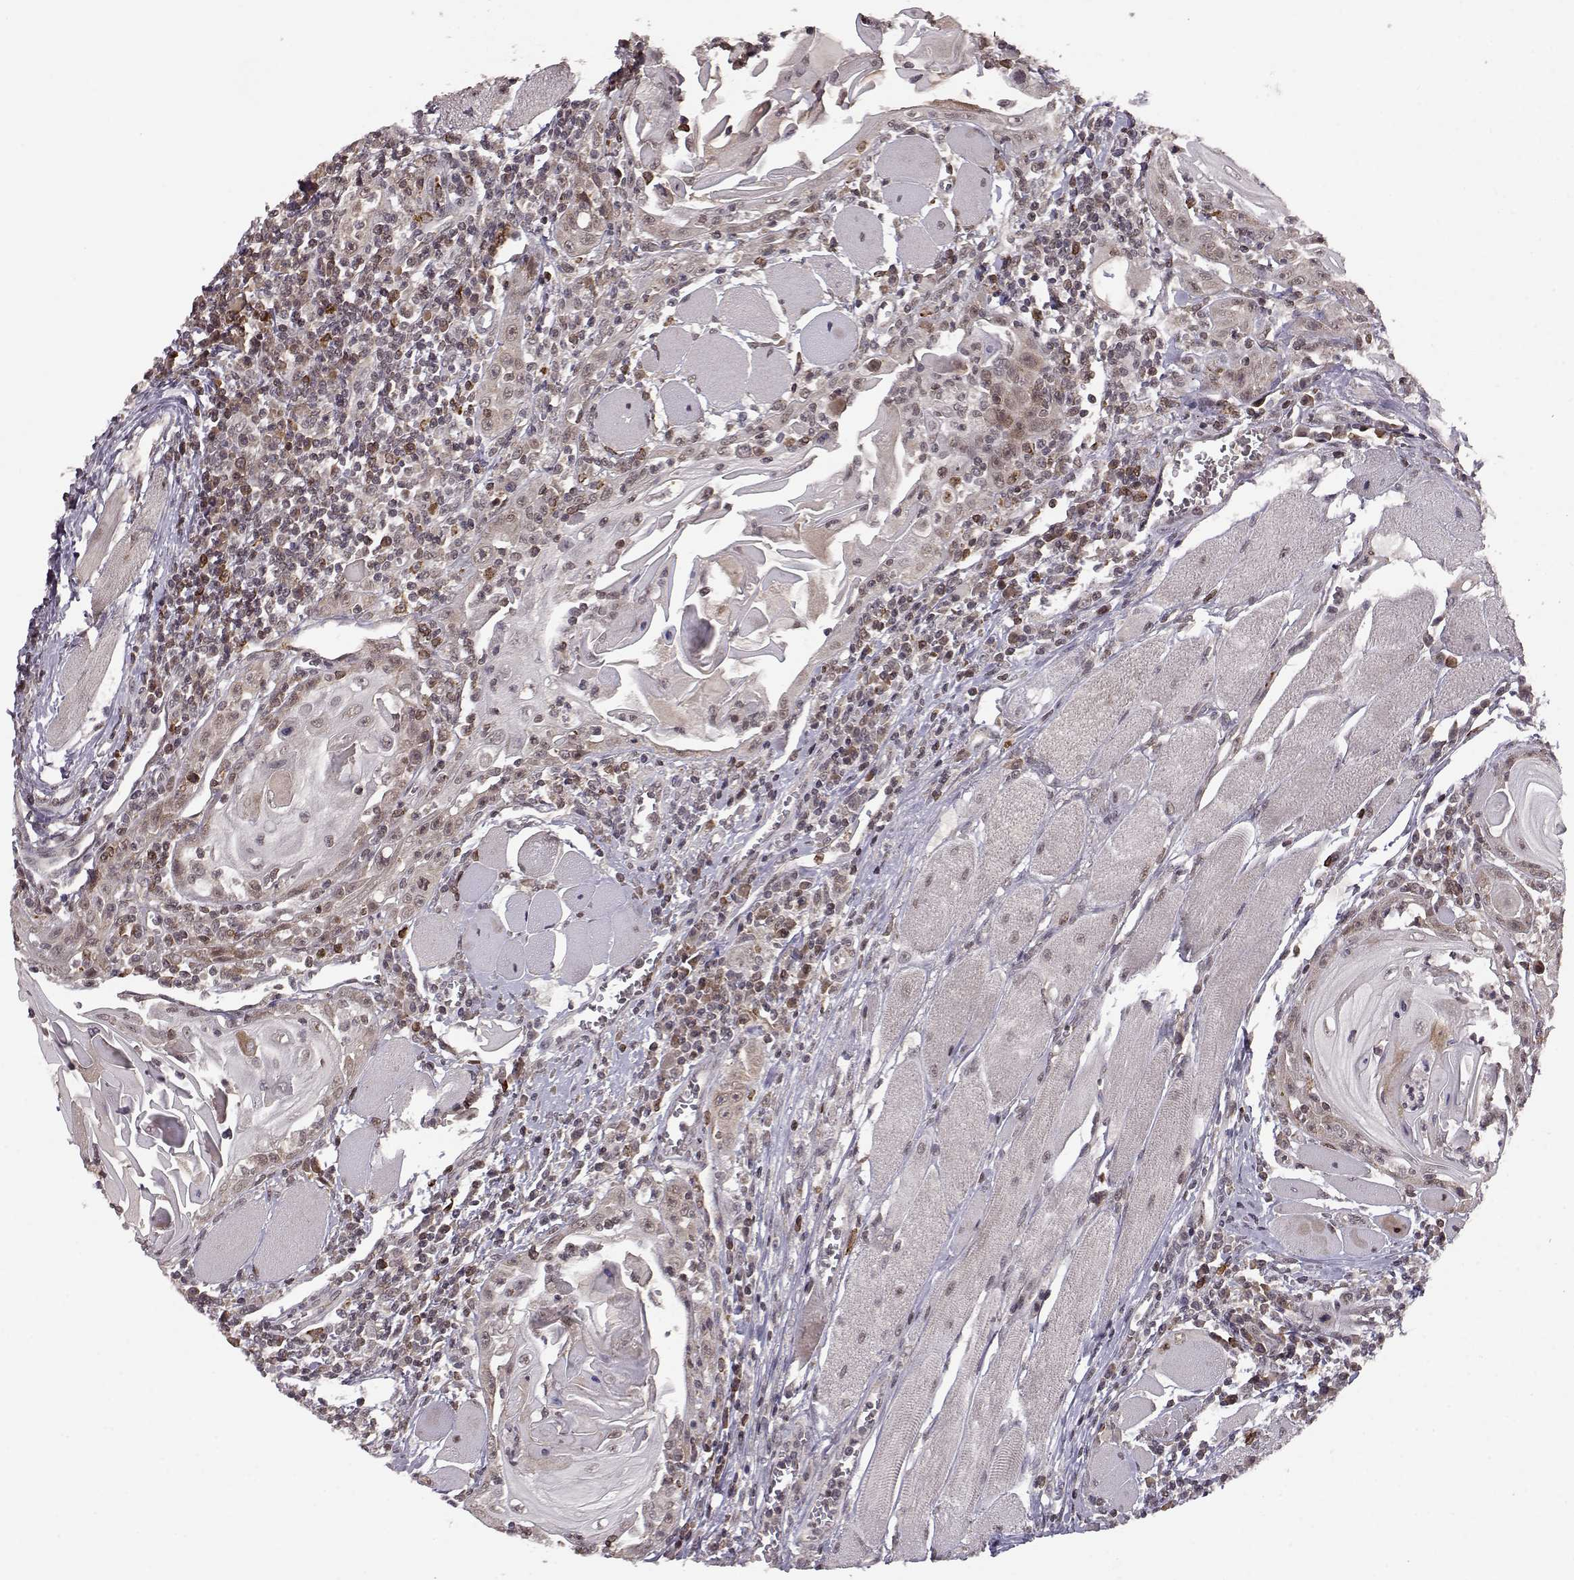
{"staining": {"intensity": "weak", "quantity": "25%-75%", "location": "cytoplasmic/membranous"}, "tissue": "head and neck cancer", "cell_type": "Tumor cells", "image_type": "cancer", "snomed": [{"axis": "morphology", "description": "Normal tissue, NOS"}, {"axis": "morphology", "description": "Squamous cell carcinoma, NOS"}, {"axis": "topography", "description": "Oral tissue"}, {"axis": "topography", "description": "Head-Neck"}], "caption": "A high-resolution histopathology image shows immunohistochemistry staining of squamous cell carcinoma (head and neck), which exhibits weak cytoplasmic/membranous expression in approximately 25%-75% of tumor cells. (brown staining indicates protein expression, while blue staining denotes nuclei).", "gene": "ELOVL5", "patient": {"sex": "male", "age": 52}}